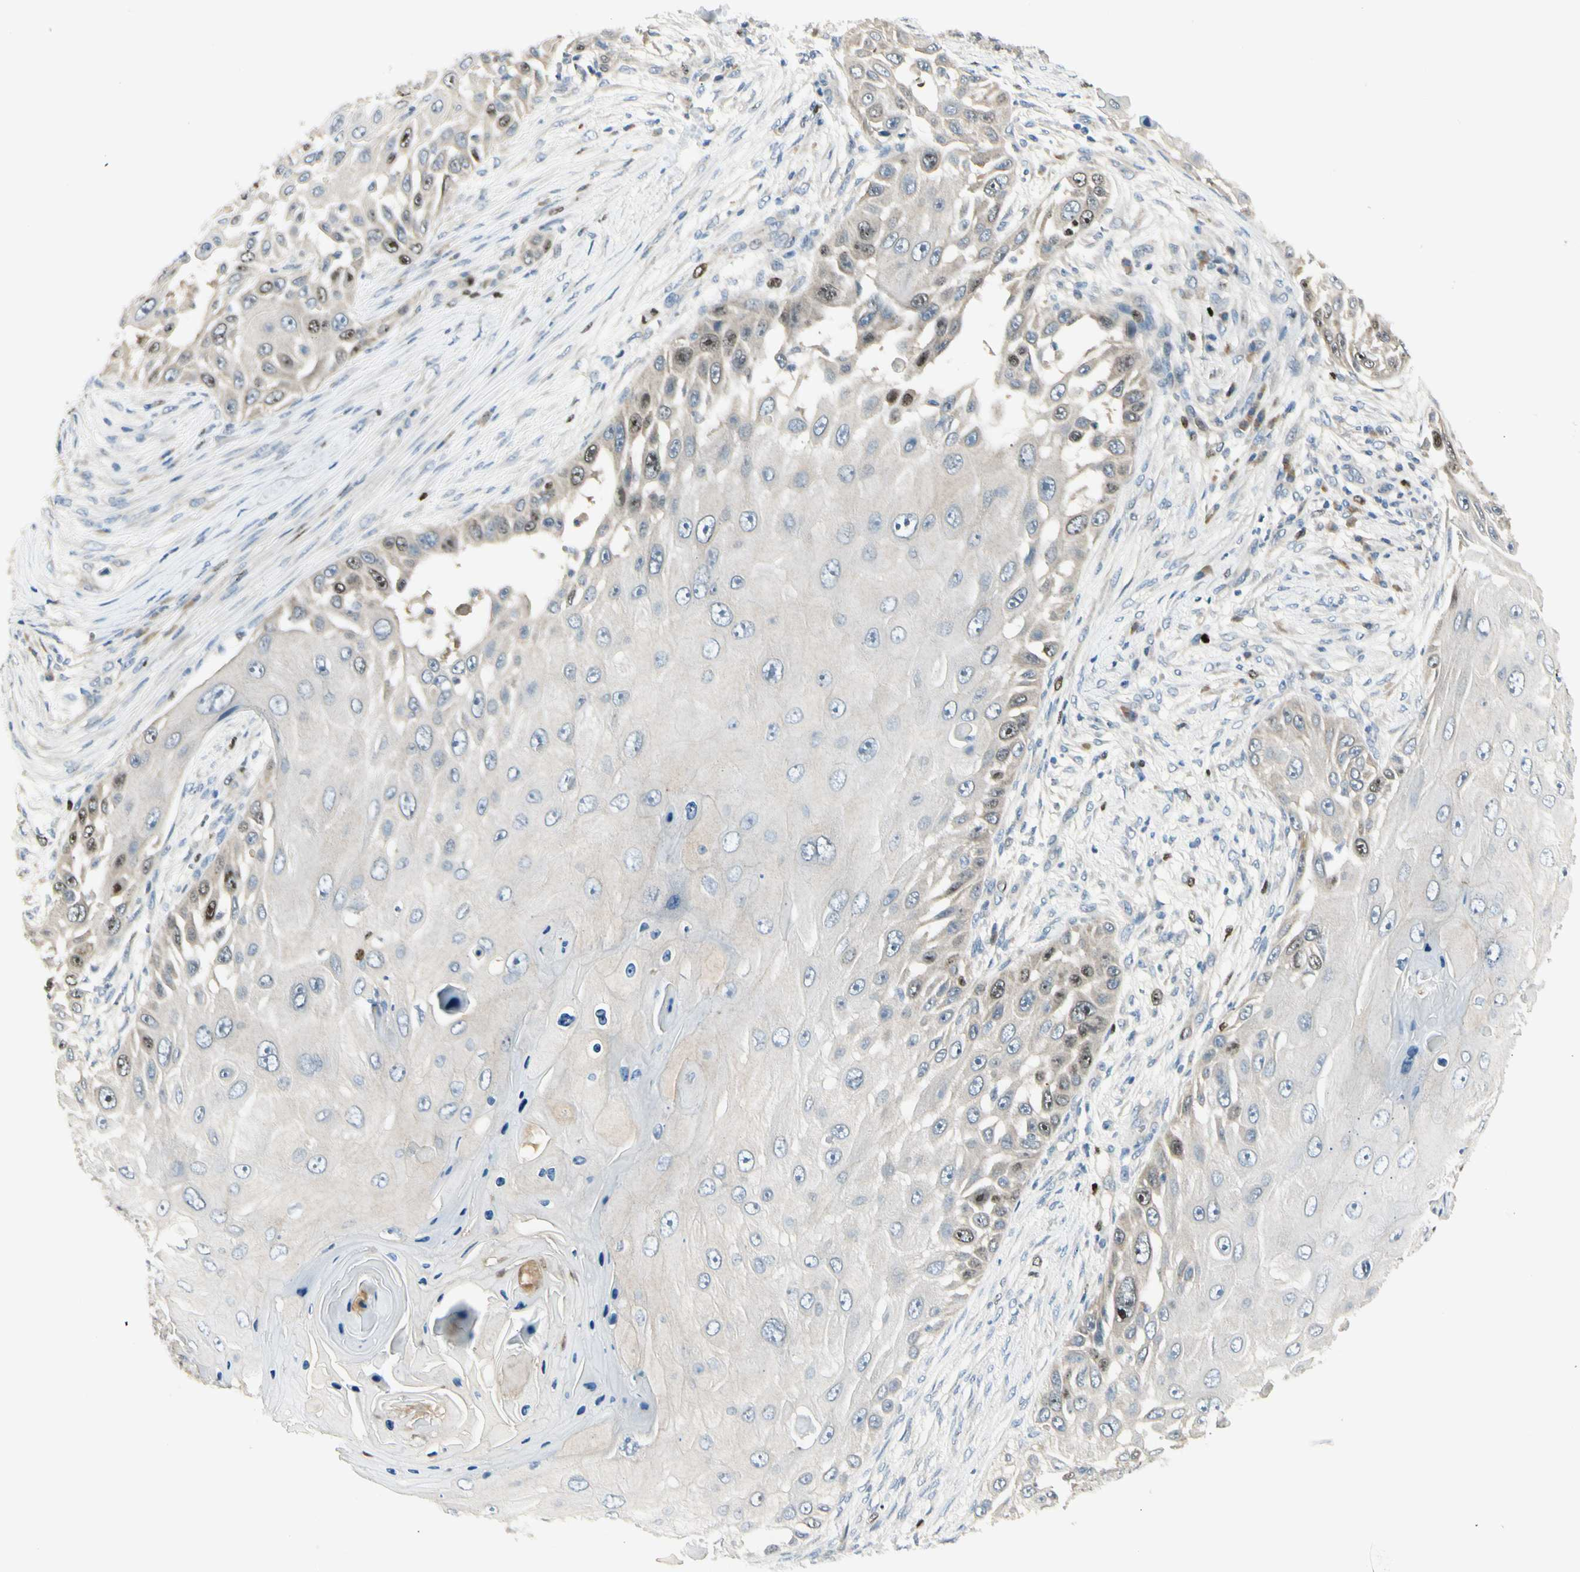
{"staining": {"intensity": "moderate", "quantity": "<25%", "location": "nuclear"}, "tissue": "skin cancer", "cell_type": "Tumor cells", "image_type": "cancer", "snomed": [{"axis": "morphology", "description": "Squamous cell carcinoma, NOS"}, {"axis": "topography", "description": "Skin"}], "caption": "Immunohistochemistry (IHC) staining of squamous cell carcinoma (skin), which displays low levels of moderate nuclear expression in approximately <25% of tumor cells indicating moderate nuclear protein staining. The staining was performed using DAB (3,3'-diaminobenzidine) (brown) for protein detection and nuclei were counterstained in hematoxylin (blue).", "gene": "PITX1", "patient": {"sex": "female", "age": 44}}